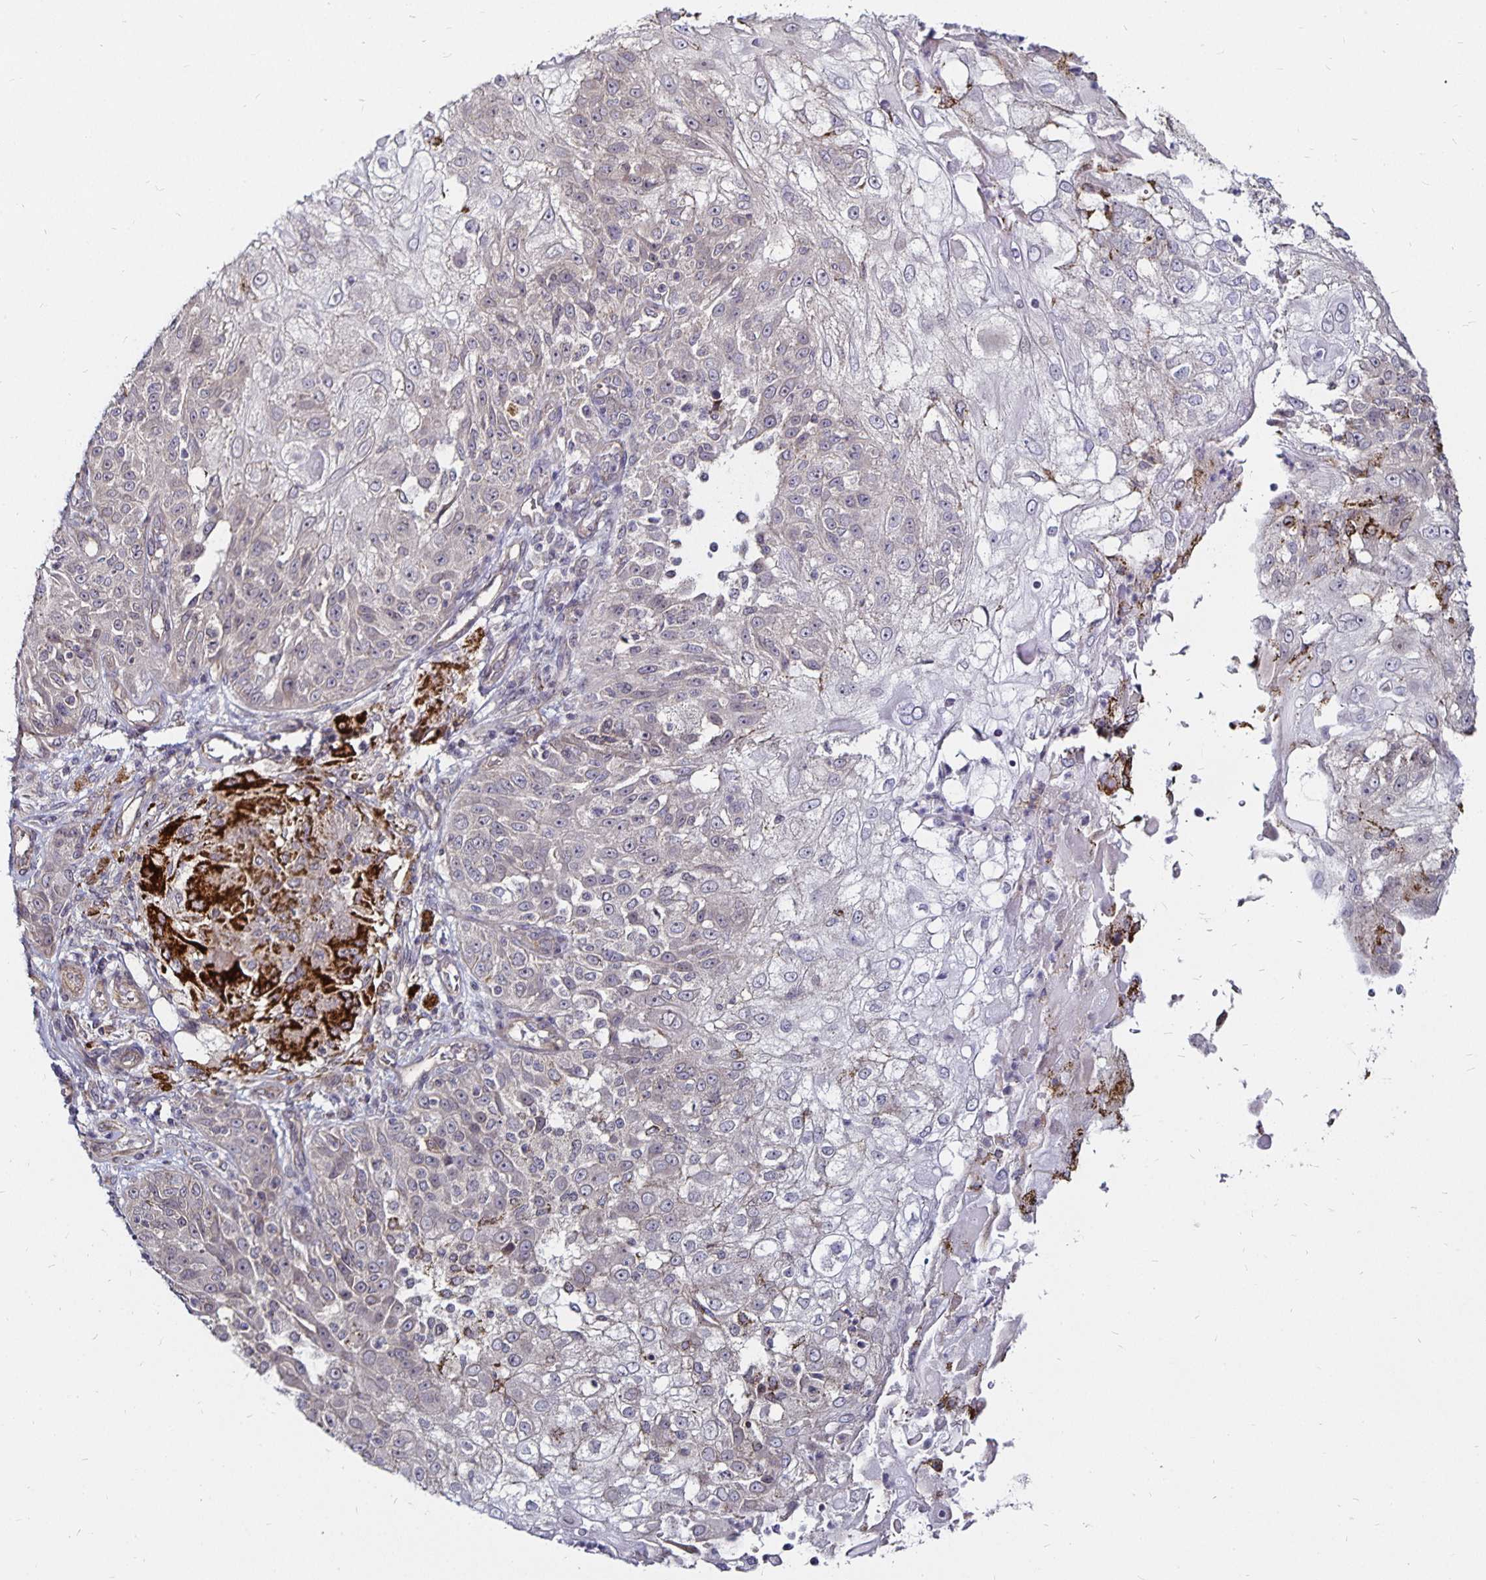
{"staining": {"intensity": "negative", "quantity": "none", "location": "none"}, "tissue": "skin cancer", "cell_type": "Tumor cells", "image_type": "cancer", "snomed": [{"axis": "morphology", "description": "Normal tissue, NOS"}, {"axis": "morphology", "description": "Squamous cell carcinoma, NOS"}, {"axis": "topography", "description": "Skin"}], "caption": "High magnification brightfield microscopy of skin squamous cell carcinoma stained with DAB (3,3'-diaminobenzidine) (brown) and counterstained with hematoxylin (blue): tumor cells show no significant positivity. Nuclei are stained in blue.", "gene": "CYP27A1", "patient": {"sex": "female", "age": 83}}